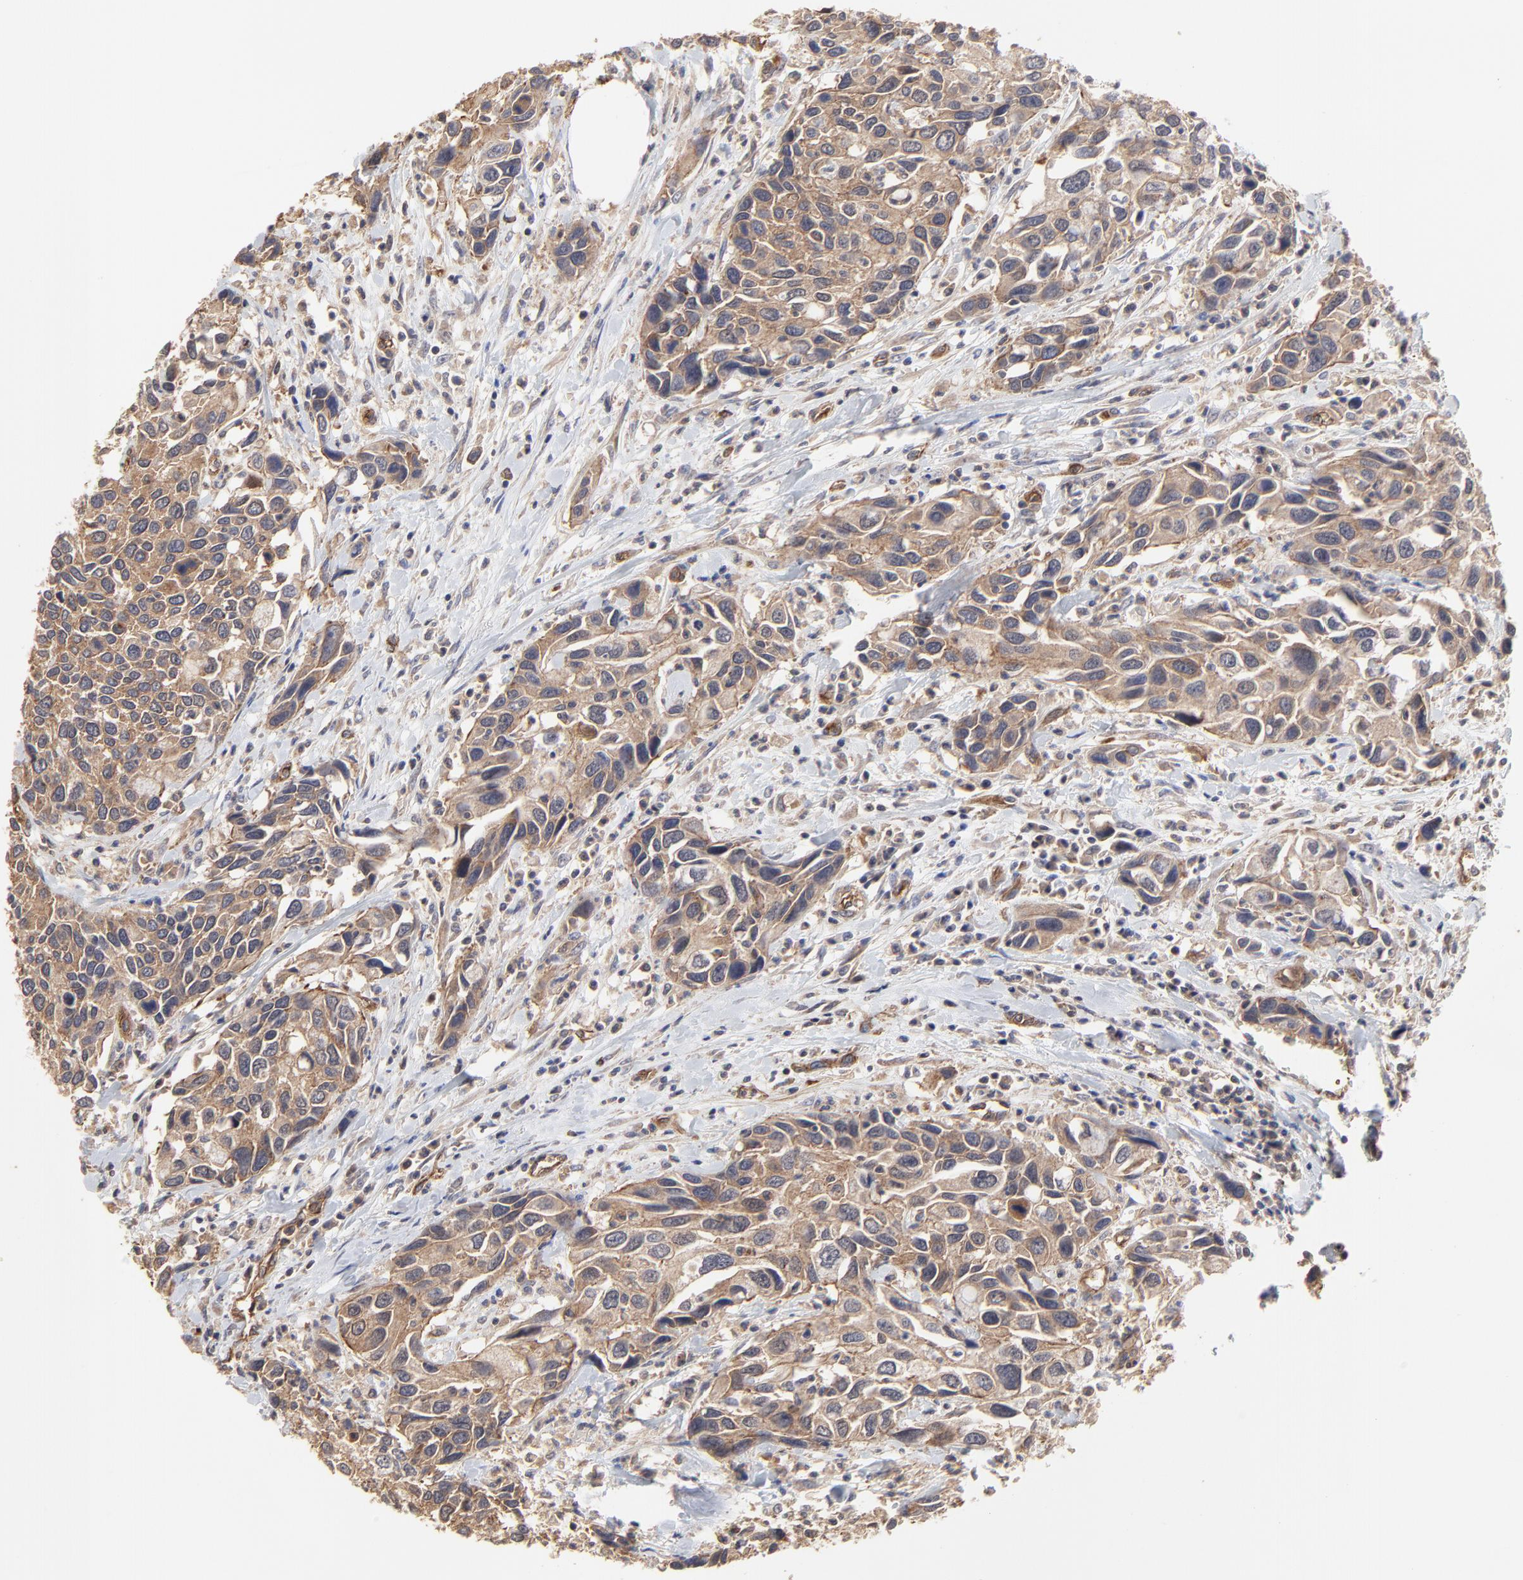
{"staining": {"intensity": "moderate", "quantity": ">75%", "location": "cytoplasmic/membranous"}, "tissue": "urothelial cancer", "cell_type": "Tumor cells", "image_type": "cancer", "snomed": [{"axis": "morphology", "description": "Urothelial carcinoma, High grade"}, {"axis": "topography", "description": "Urinary bladder"}], "caption": "Tumor cells demonstrate moderate cytoplasmic/membranous positivity in about >75% of cells in high-grade urothelial carcinoma.", "gene": "ARMT1", "patient": {"sex": "male", "age": 66}}